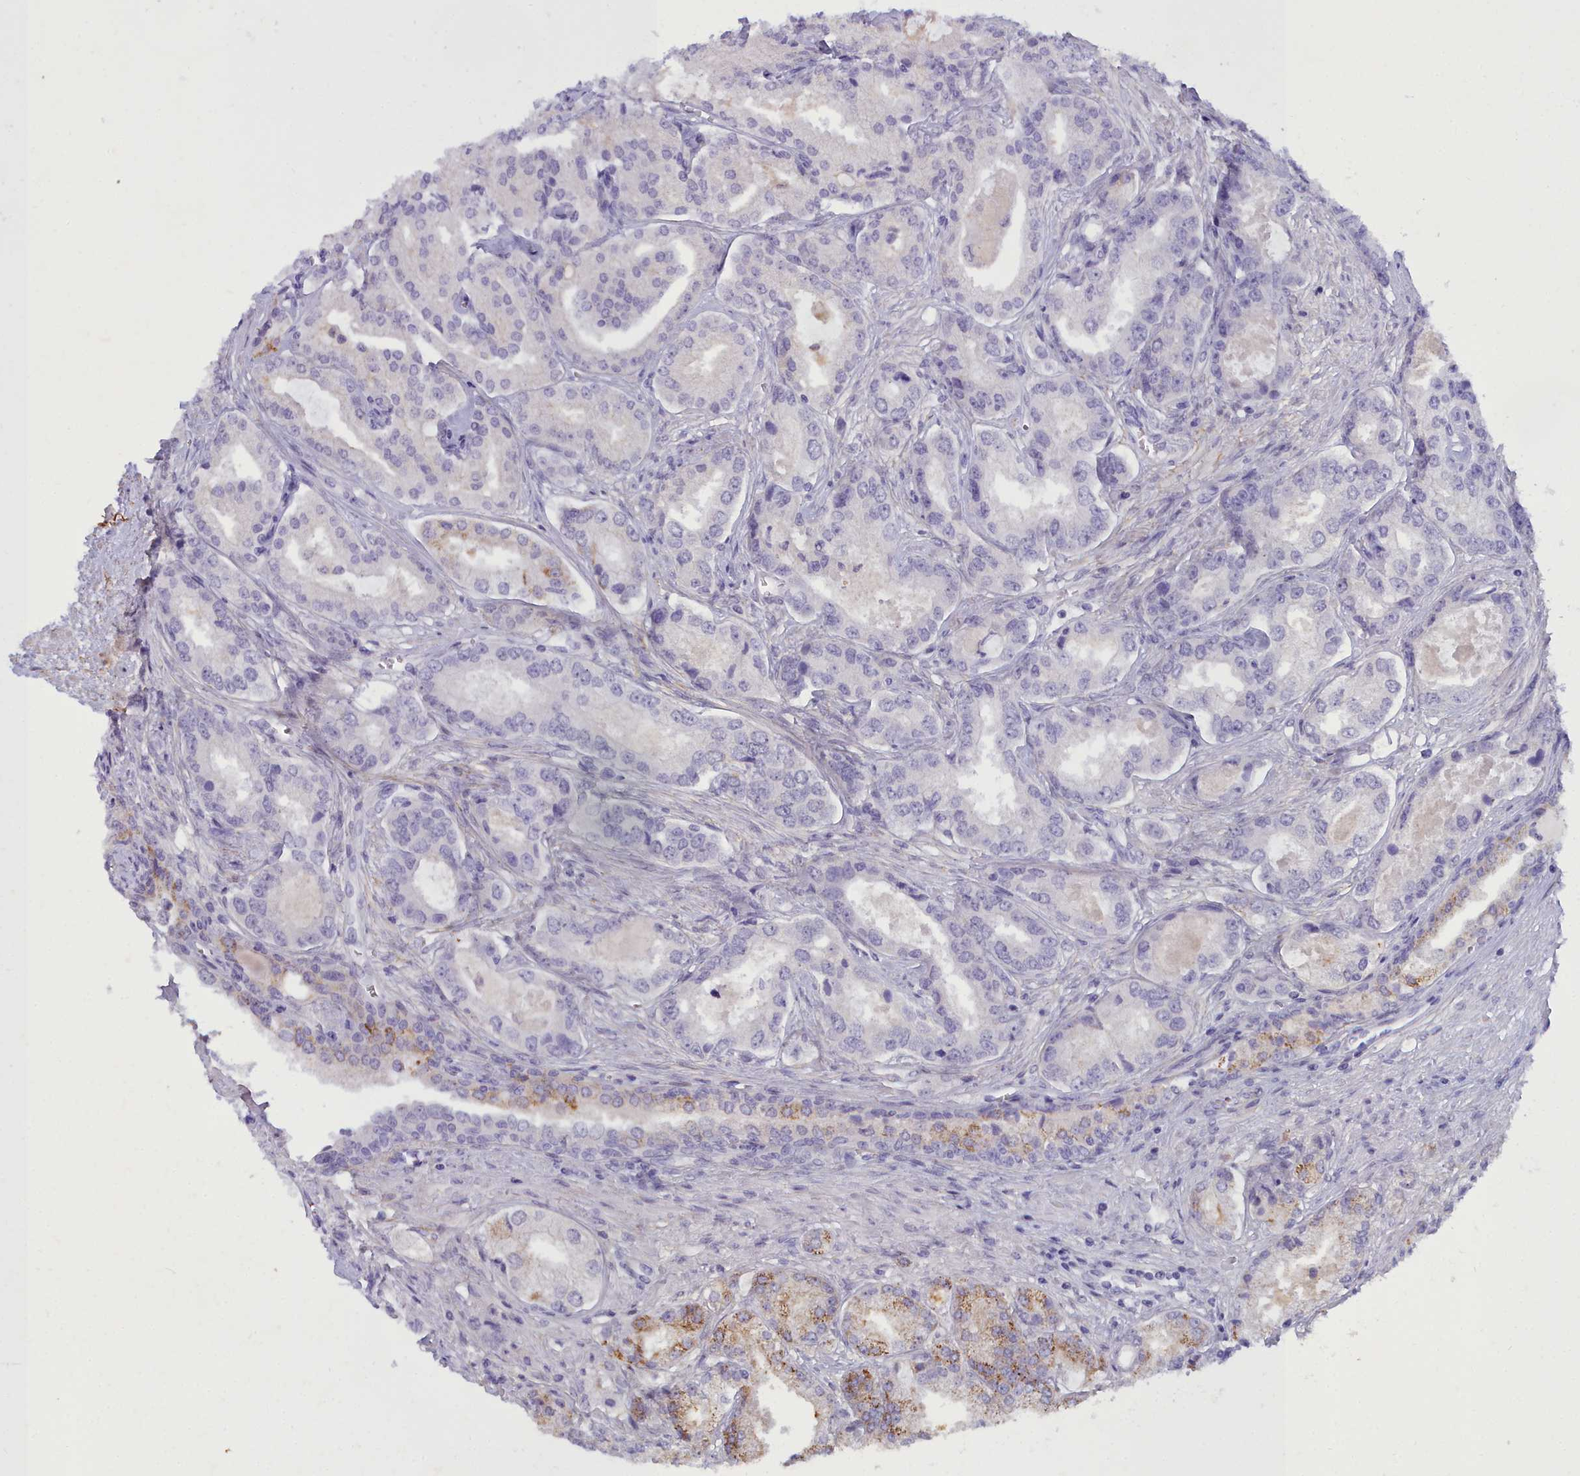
{"staining": {"intensity": "moderate", "quantity": "<25%", "location": "cytoplasmic/membranous"}, "tissue": "prostate cancer", "cell_type": "Tumor cells", "image_type": "cancer", "snomed": [{"axis": "morphology", "description": "Adenocarcinoma, Low grade"}, {"axis": "topography", "description": "Prostate"}], "caption": "There is low levels of moderate cytoplasmic/membranous expression in tumor cells of low-grade adenocarcinoma (prostate), as demonstrated by immunohistochemical staining (brown color).", "gene": "OSTN", "patient": {"sex": "male", "age": 68}}